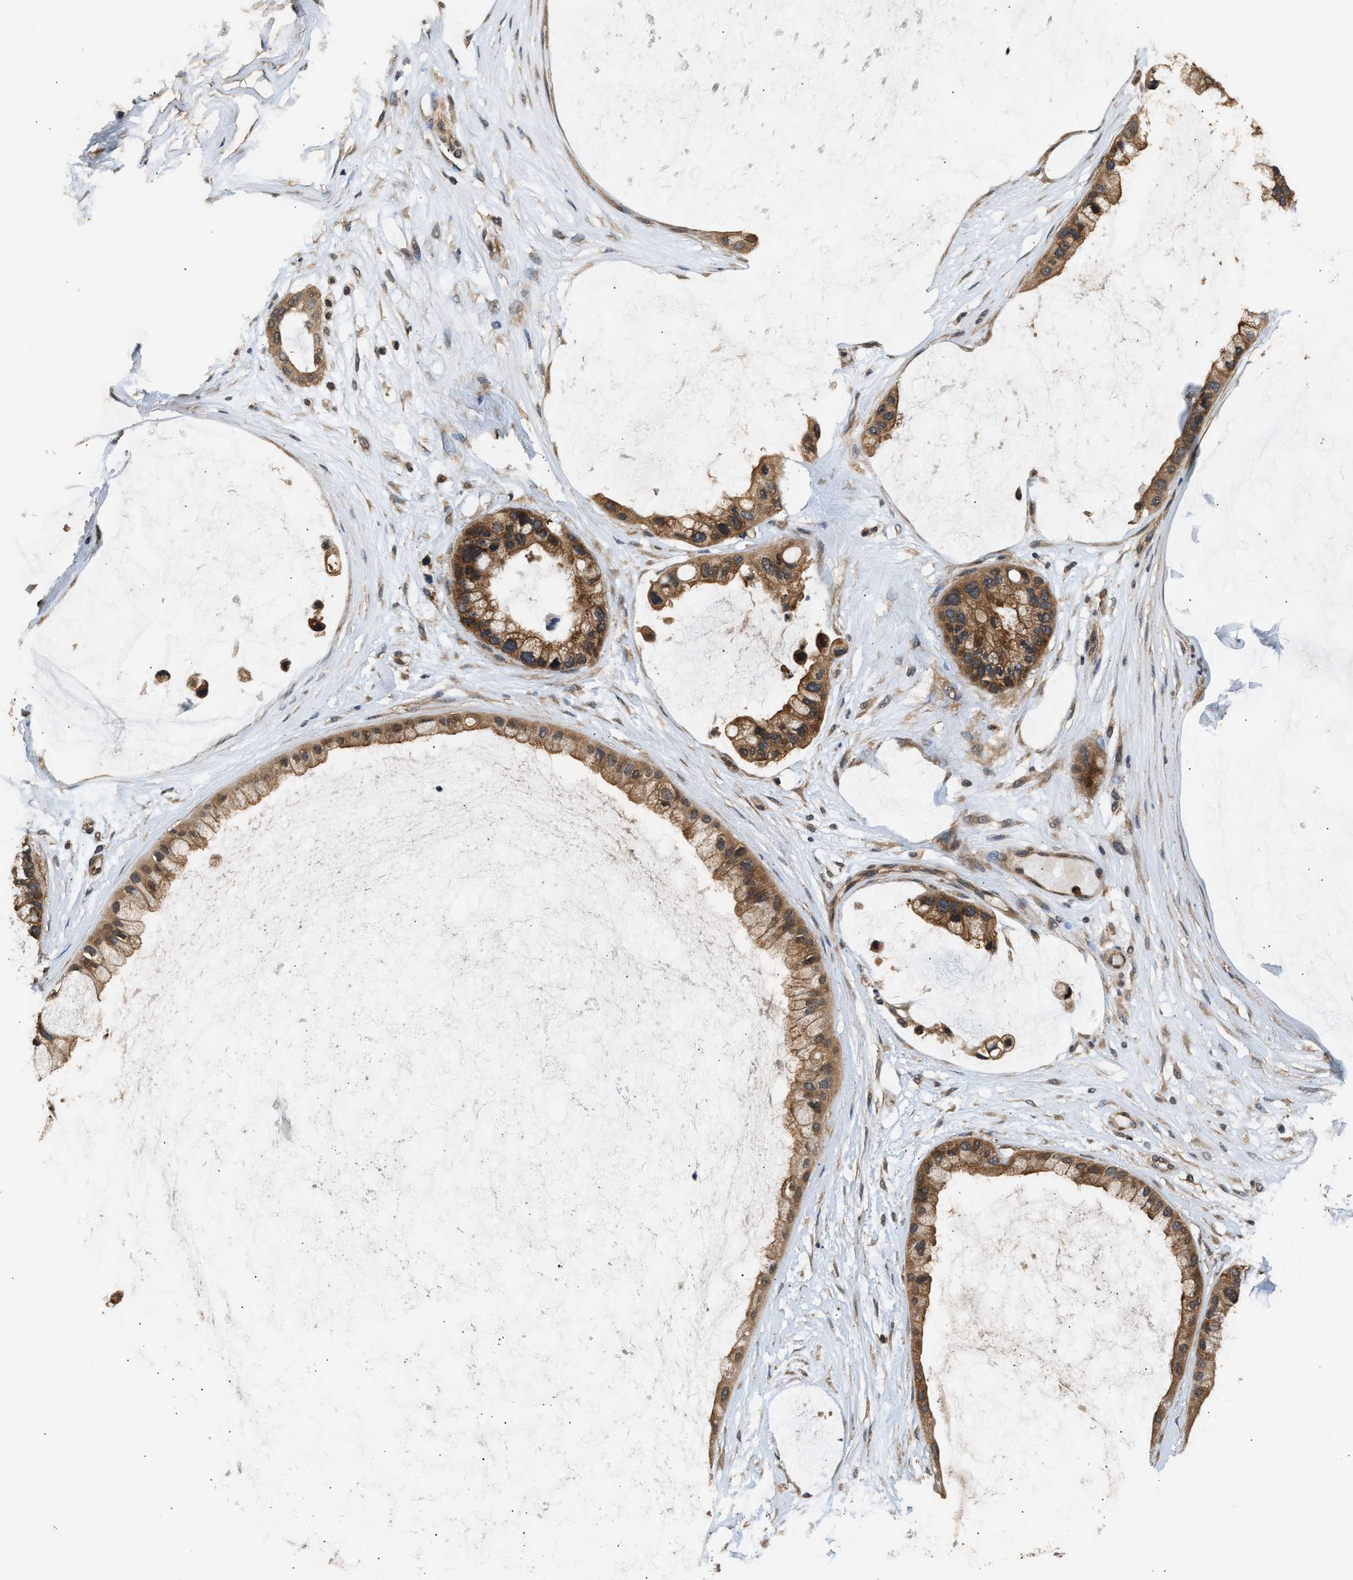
{"staining": {"intensity": "moderate", "quantity": ">75%", "location": "cytoplasmic/membranous"}, "tissue": "ovarian cancer", "cell_type": "Tumor cells", "image_type": "cancer", "snomed": [{"axis": "morphology", "description": "Cystadenocarcinoma, mucinous, NOS"}, {"axis": "topography", "description": "Ovary"}], "caption": "There is medium levels of moderate cytoplasmic/membranous positivity in tumor cells of ovarian cancer (mucinous cystadenocarcinoma), as demonstrated by immunohistochemical staining (brown color).", "gene": "DNAJC2", "patient": {"sex": "female", "age": 39}}